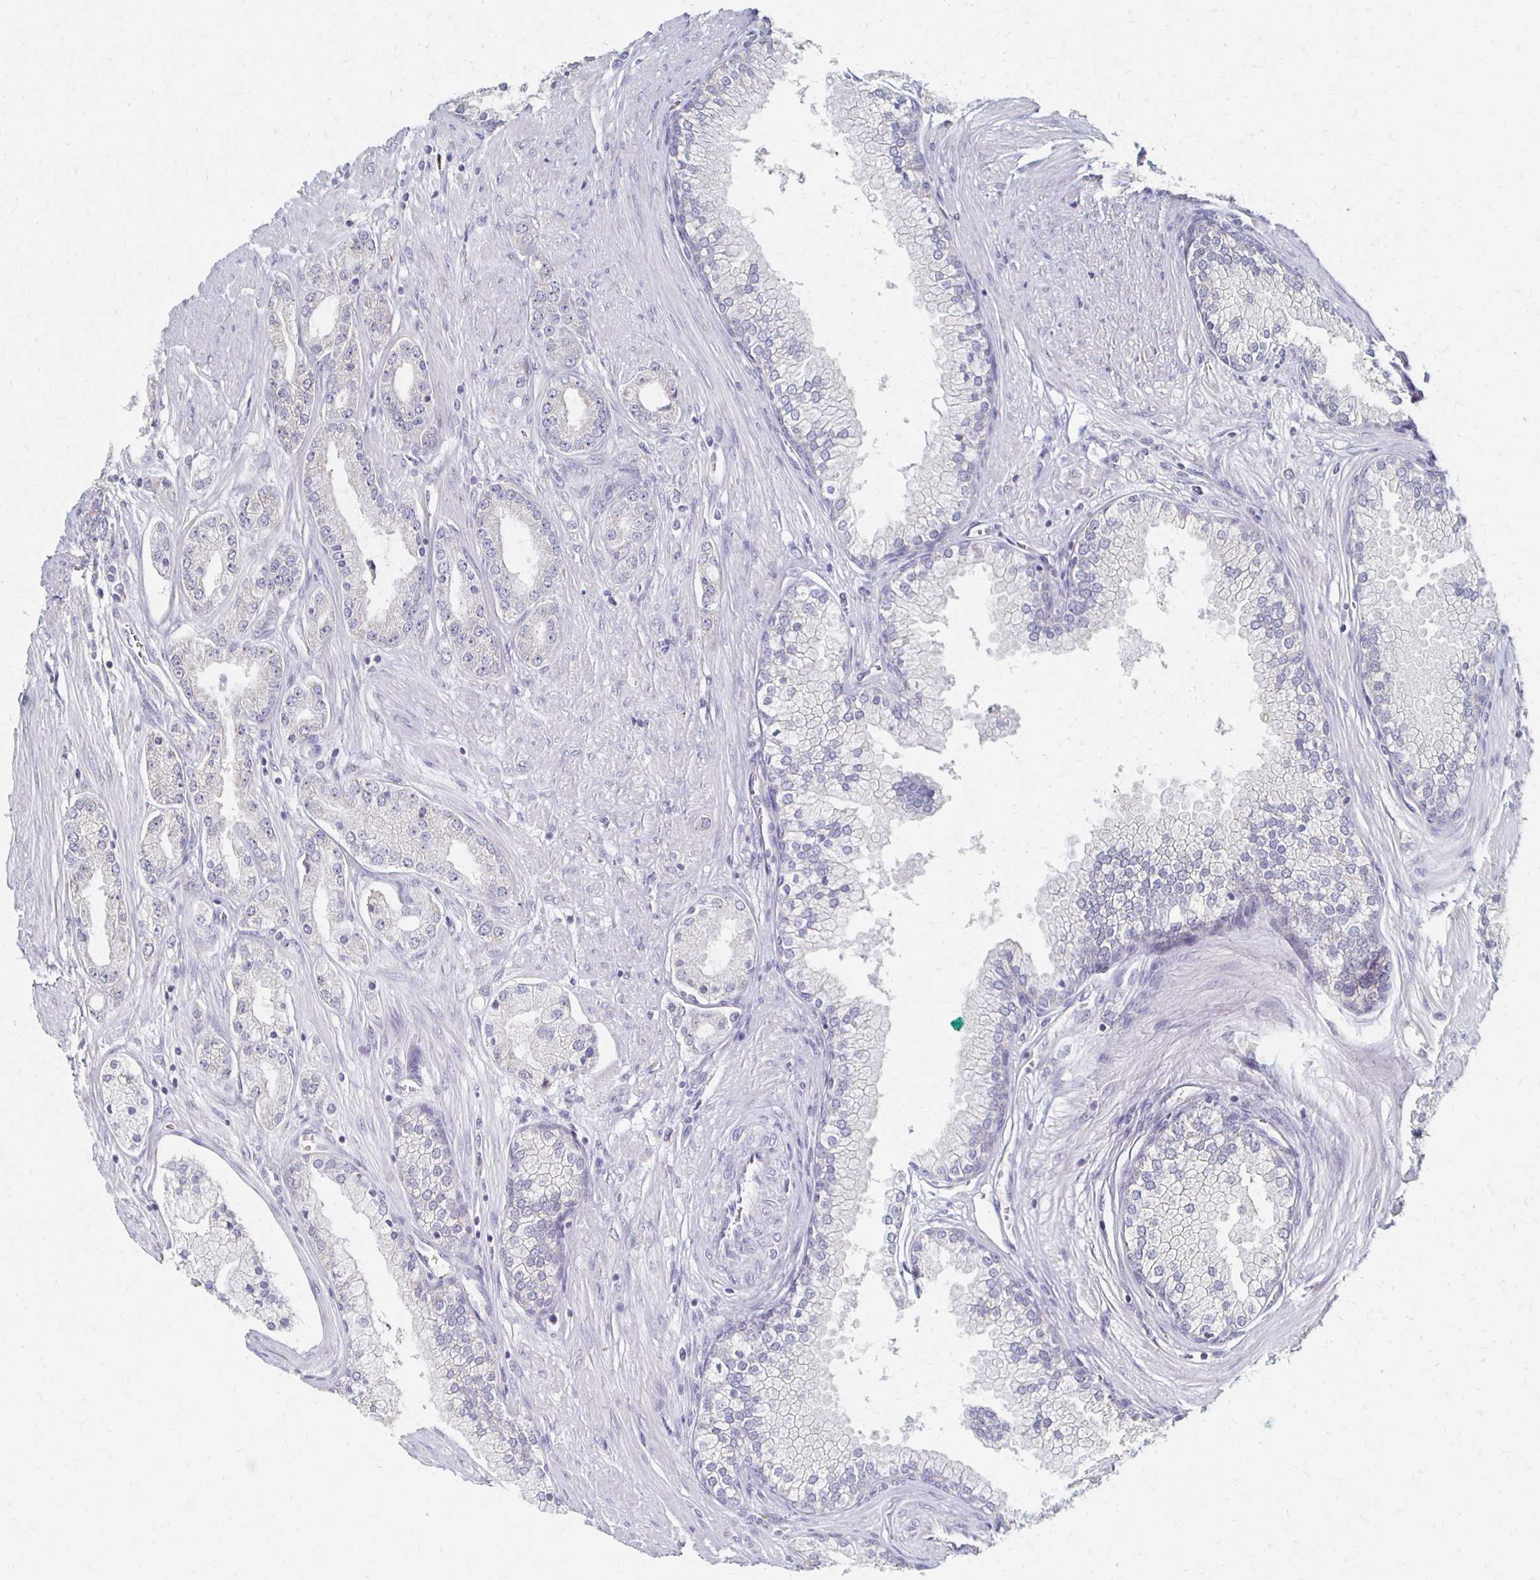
{"staining": {"intensity": "negative", "quantity": "none", "location": "none"}, "tissue": "prostate cancer", "cell_type": "Tumor cells", "image_type": "cancer", "snomed": [{"axis": "morphology", "description": "Adenocarcinoma, High grade"}, {"axis": "topography", "description": "Prostate"}], "caption": "High magnification brightfield microscopy of prostate cancer (high-grade adenocarcinoma) stained with DAB (3,3'-diaminobenzidine) (brown) and counterstained with hematoxylin (blue): tumor cells show no significant positivity.", "gene": "ATP1A3", "patient": {"sex": "male", "age": 66}}